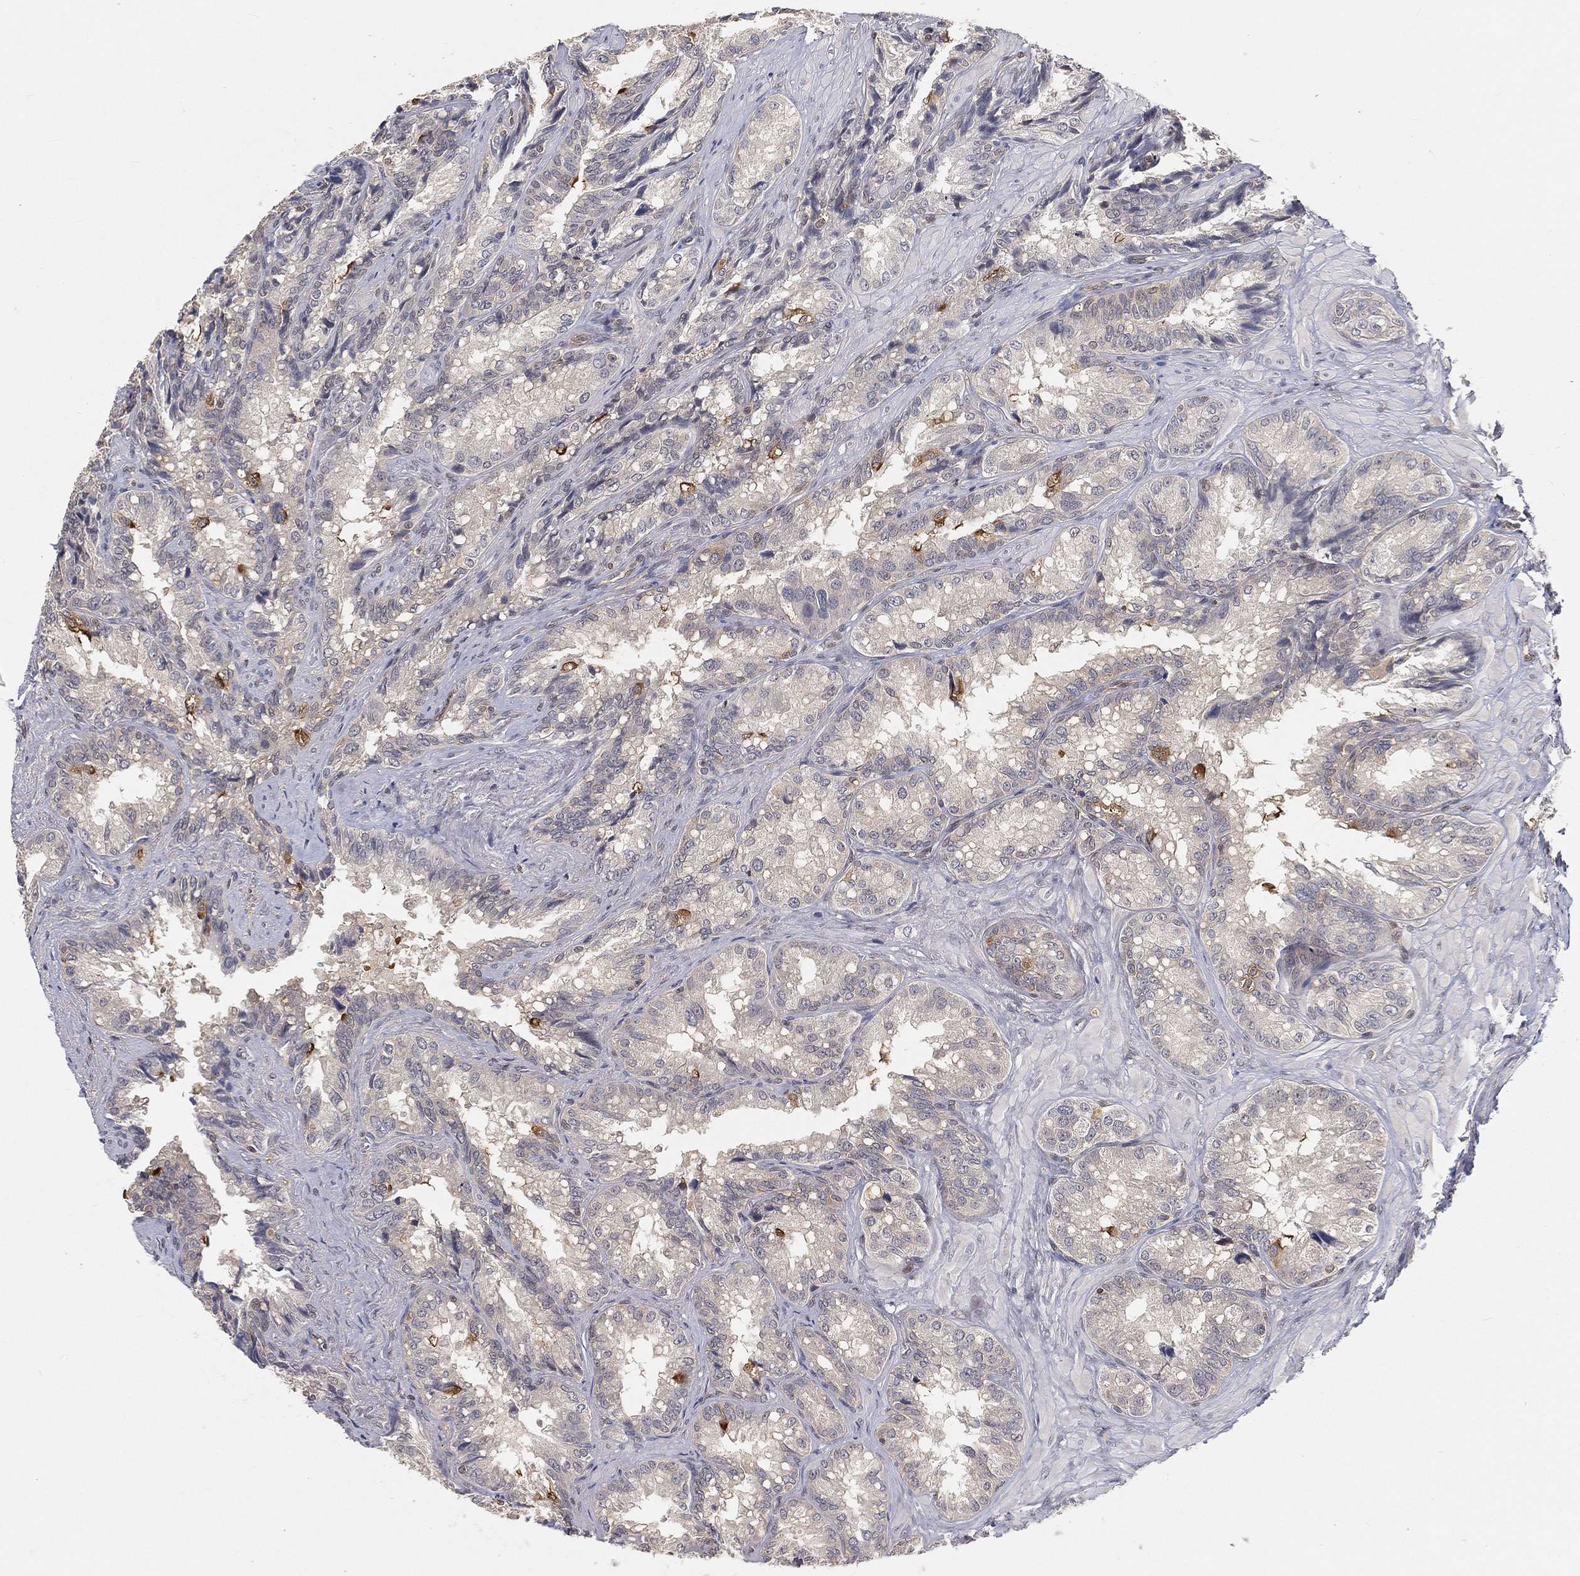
{"staining": {"intensity": "moderate", "quantity": "<25%", "location": "cytoplasmic/membranous"}, "tissue": "seminal vesicle", "cell_type": "Glandular cells", "image_type": "normal", "snomed": [{"axis": "morphology", "description": "Normal tissue, NOS"}, {"axis": "topography", "description": "Seminal veicle"}], "caption": "A low amount of moderate cytoplasmic/membranous expression is appreciated in approximately <25% of glandular cells in normal seminal vesicle.", "gene": "MAPK1", "patient": {"sex": "male", "age": 68}}